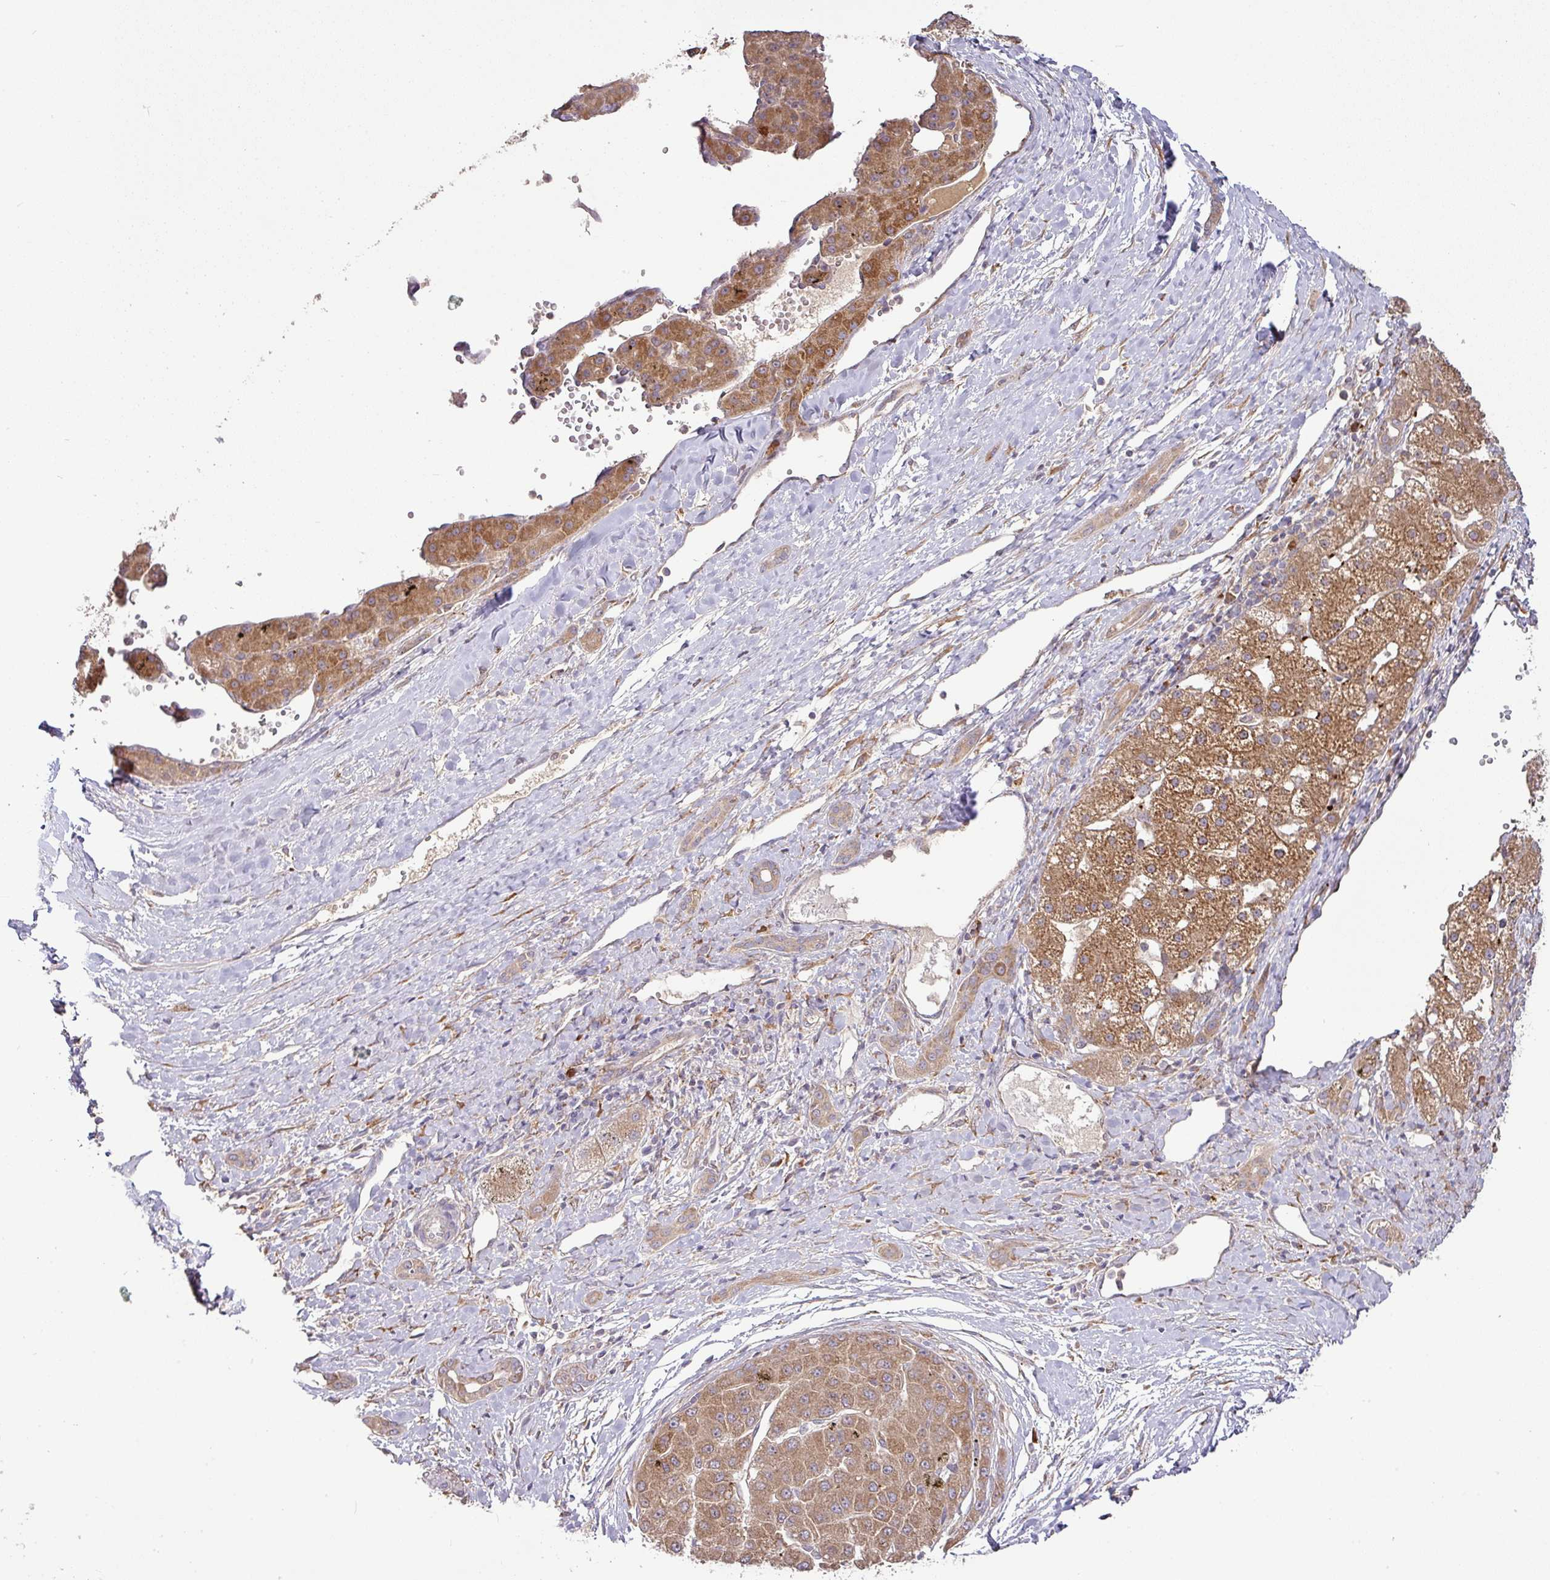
{"staining": {"intensity": "moderate", "quantity": ">75%", "location": "cytoplasmic/membranous"}, "tissue": "liver cancer", "cell_type": "Tumor cells", "image_type": "cancer", "snomed": [{"axis": "morphology", "description": "Carcinoma, Hepatocellular, NOS"}, {"axis": "topography", "description": "Liver"}], "caption": "High-magnification brightfield microscopy of hepatocellular carcinoma (liver) stained with DAB (3,3'-diaminobenzidine) (brown) and counterstained with hematoxylin (blue). tumor cells exhibit moderate cytoplasmic/membranous positivity is appreciated in about>75% of cells. (DAB (3,3'-diaminobenzidine) = brown stain, brightfield microscopy at high magnification).", "gene": "GALP", "patient": {"sex": "male", "age": 67}}